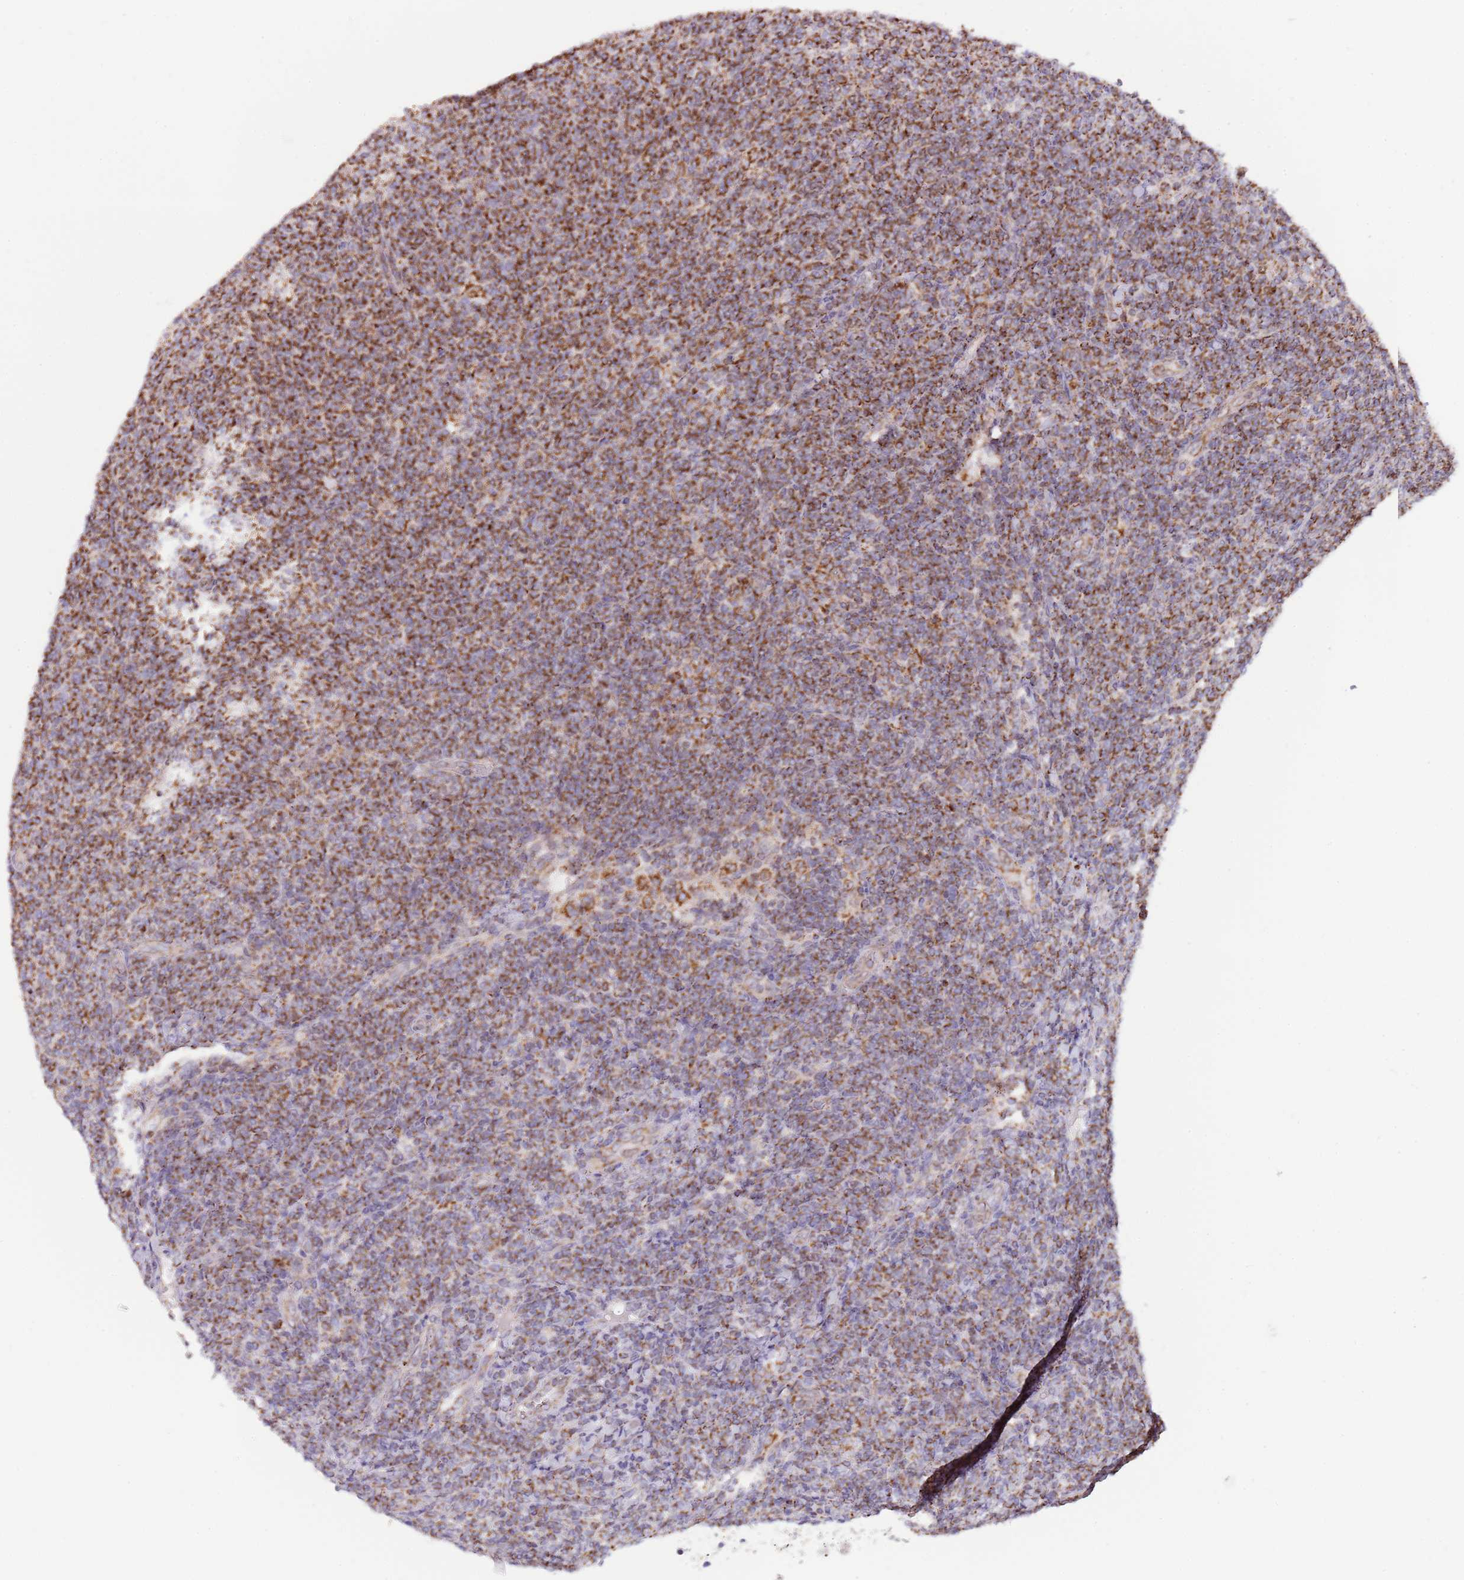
{"staining": {"intensity": "strong", "quantity": ">75%", "location": "cytoplasmic/membranous"}, "tissue": "lymphoma", "cell_type": "Tumor cells", "image_type": "cancer", "snomed": [{"axis": "morphology", "description": "Malignant lymphoma, non-Hodgkin's type, Low grade"}, {"axis": "topography", "description": "Lymph node"}], "caption": "DAB immunohistochemical staining of human low-grade malignant lymphoma, non-Hodgkin's type exhibits strong cytoplasmic/membranous protein staining in approximately >75% of tumor cells. (DAB (3,3'-diaminobenzidine) IHC, brown staining for protein, blue staining for nuclei).", "gene": "LHX6", "patient": {"sex": "male", "age": 66}}